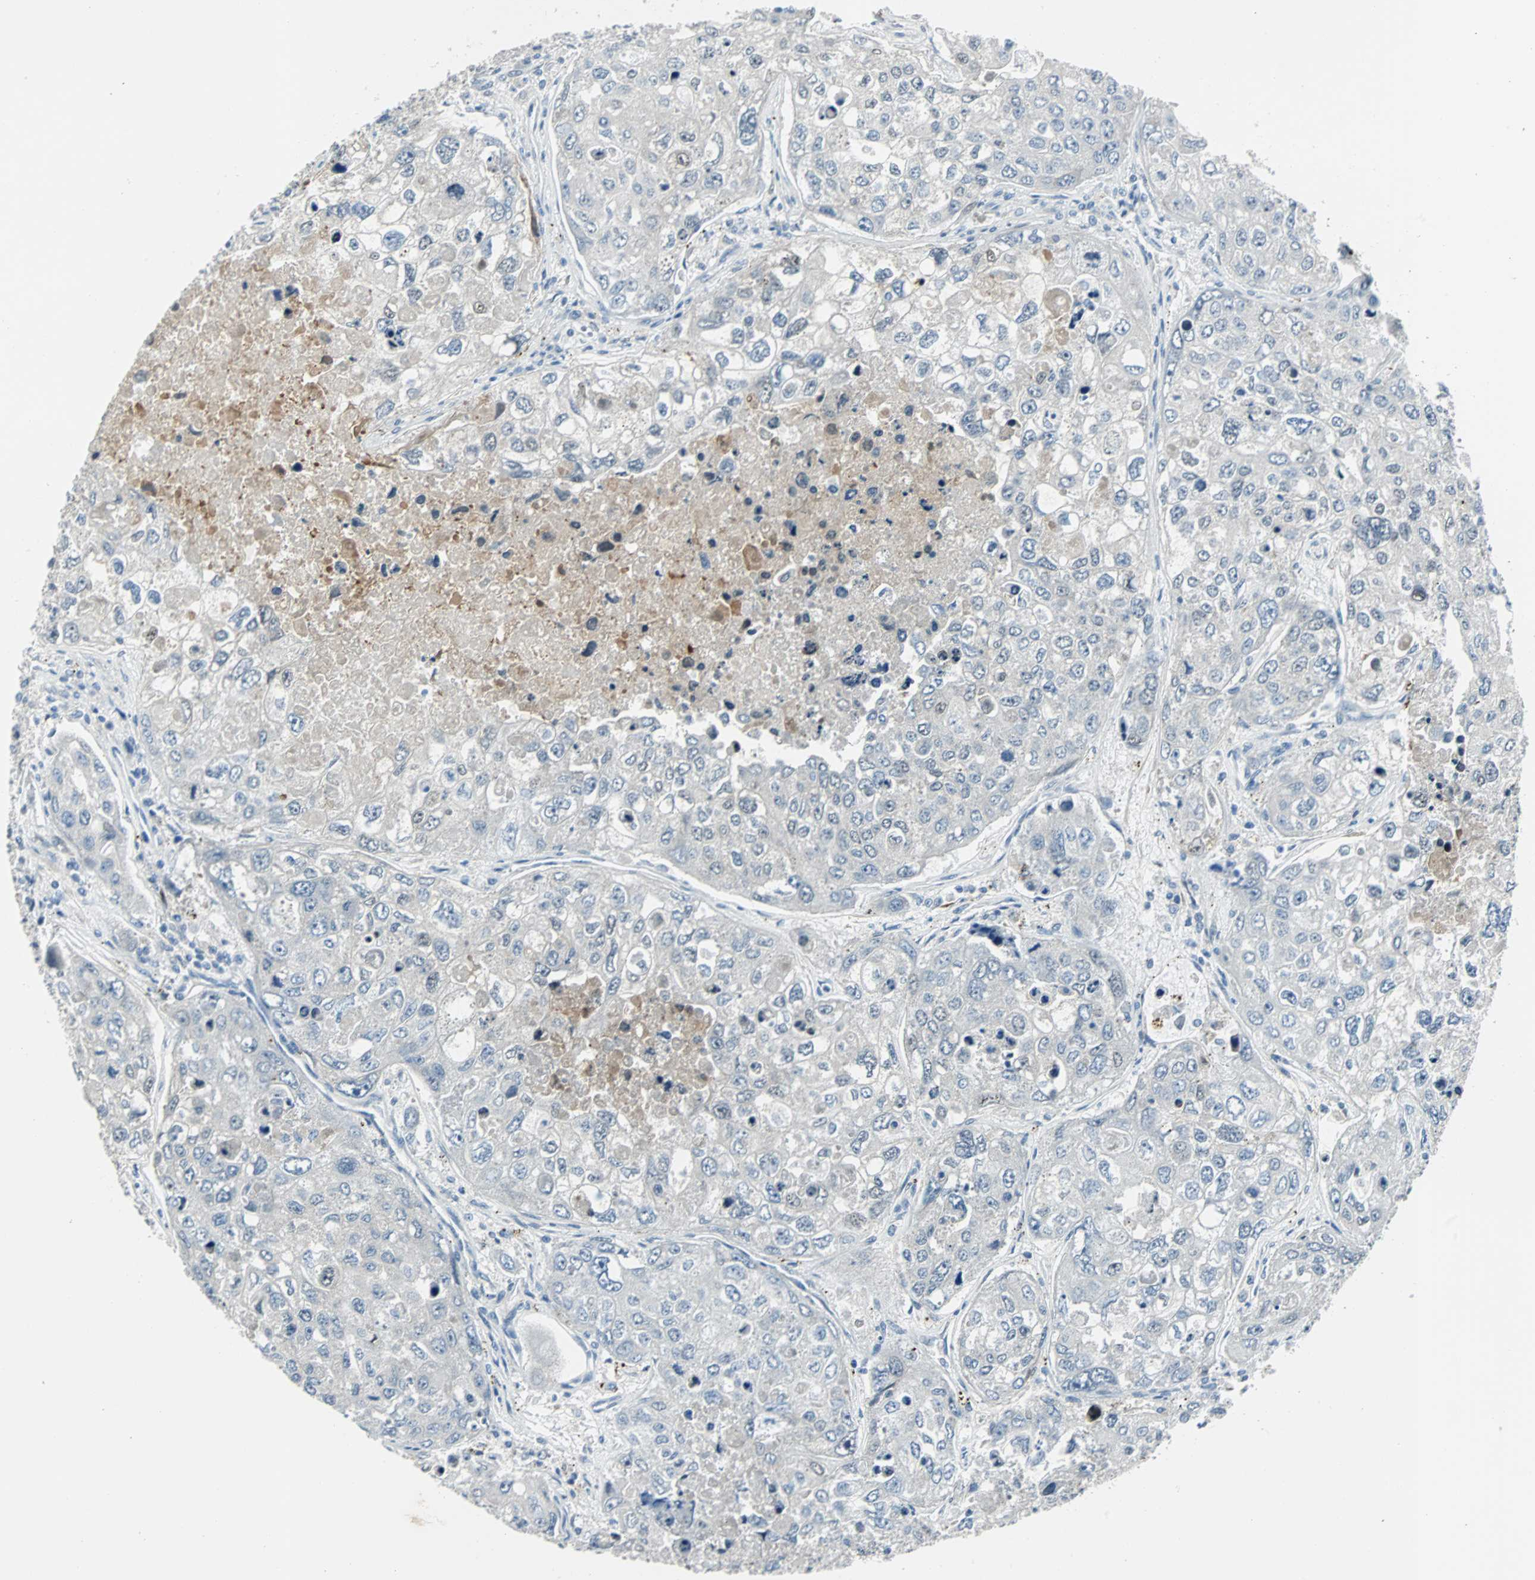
{"staining": {"intensity": "negative", "quantity": "none", "location": "none"}, "tissue": "urothelial cancer", "cell_type": "Tumor cells", "image_type": "cancer", "snomed": [{"axis": "morphology", "description": "Urothelial carcinoma, High grade"}, {"axis": "topography", "description": "Lymph node"}, {"axis": "topography", "description": "Urinary bladder"}], "caption": "DAB immunohistochemical staining of urothelial carcinoma (high-grade) shows no significant positivity in tumor cells.", "gene": "FHL2", "patient": {"sex": "male", "age": 51}}